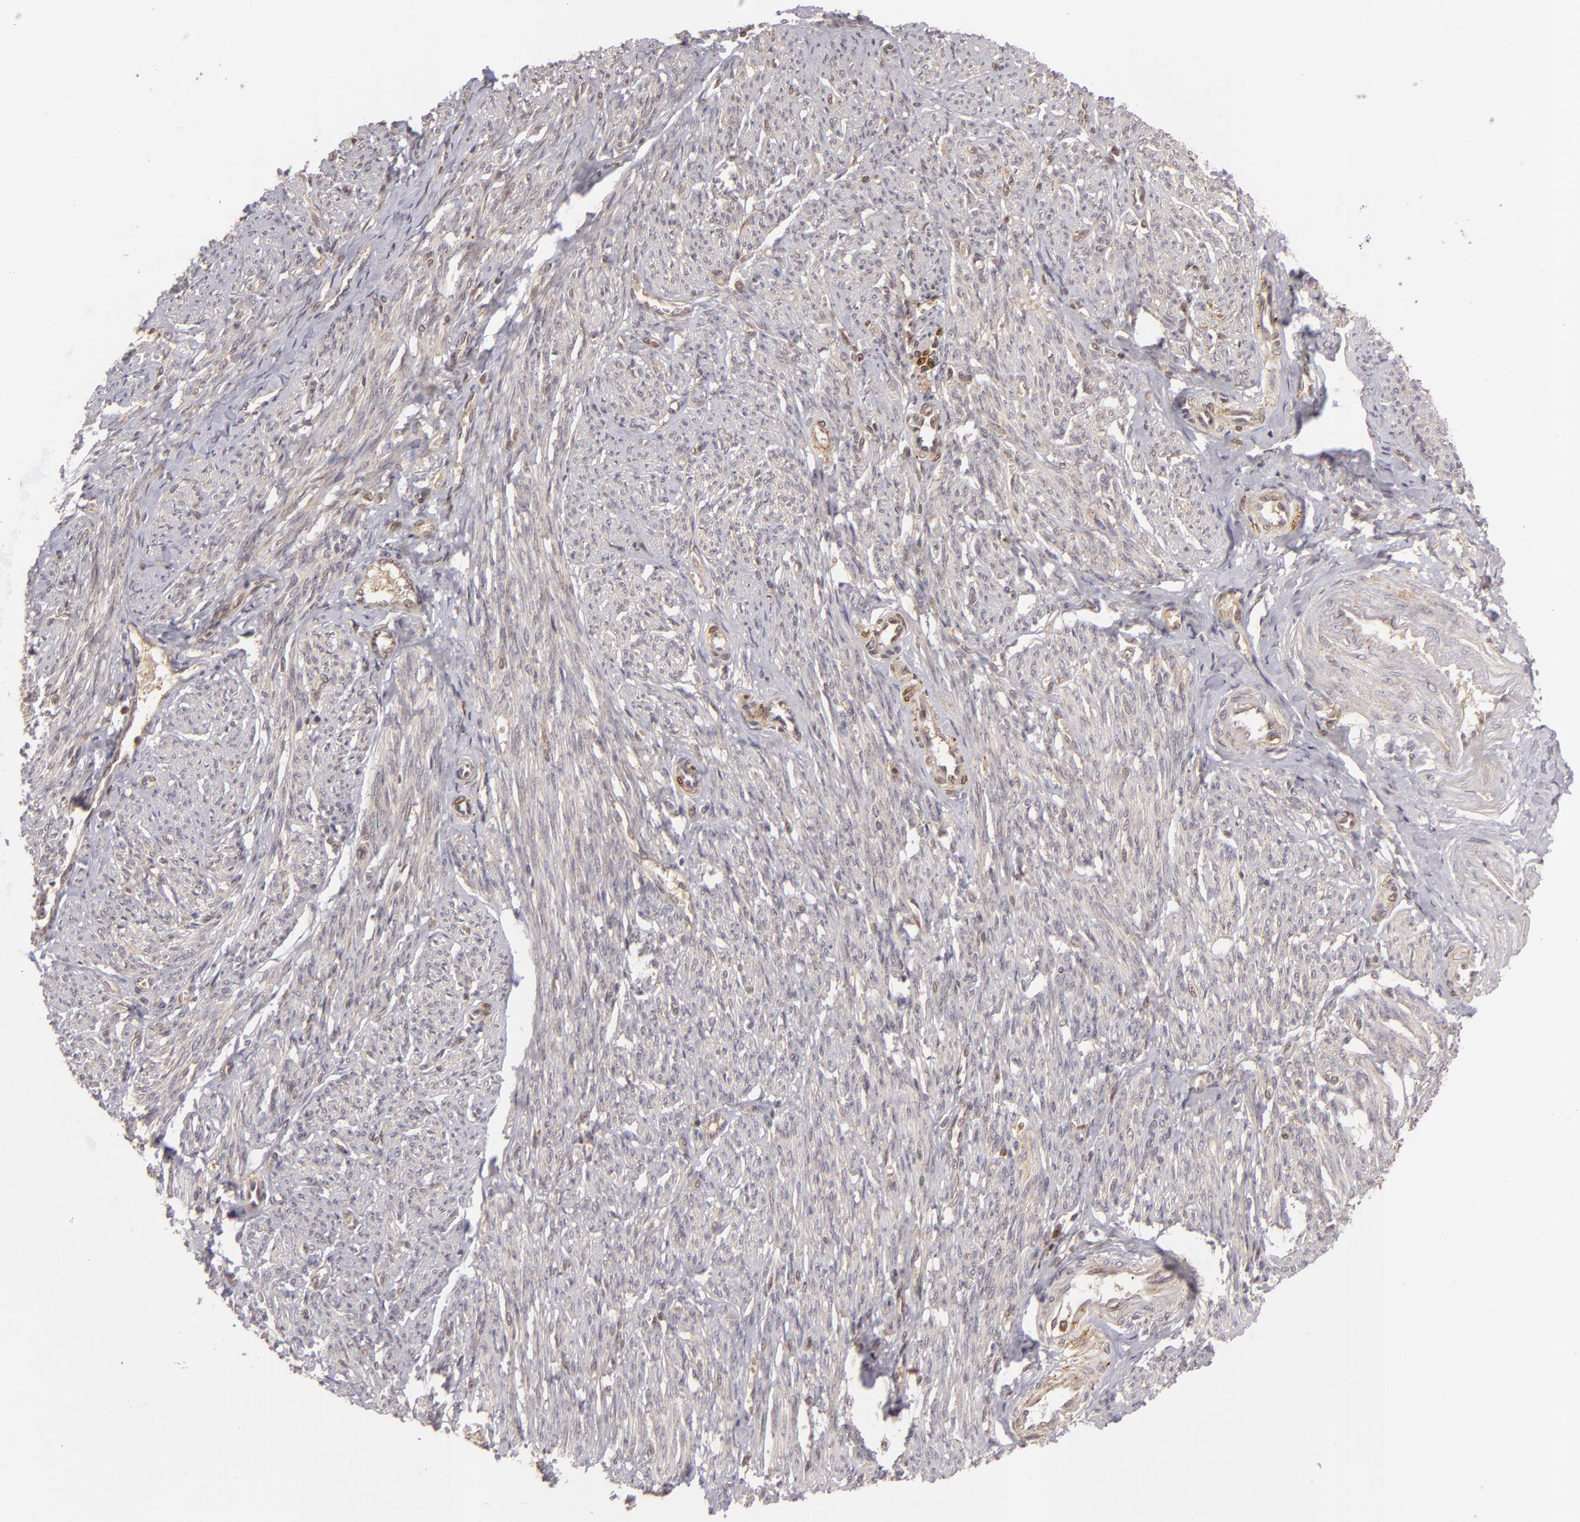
{"staining": {"intensity": "weak", "quantity": "25%-75%", "location": "cytoplasmic/membranous"}, "tissue": "smooth muscle", "cell_type": "Smooth muscle cells", "image_type": "normal", "snomed": [{"axis": "morphology", "description": "Normal tissue, NOS"}, {"axis": "topography", "description": "Smooth muscle"}, {"axis": "topography", "description": "Cervix"}], "caption": "DAB immunohistochemical staining of unremarkable smooth muscle displays weak cytoplasmic/membranous protein staining in about 25%-75% of smooth muscle cells.", "gene": "ZBTB33", "patient": {"sex": "female", "age": 70}}